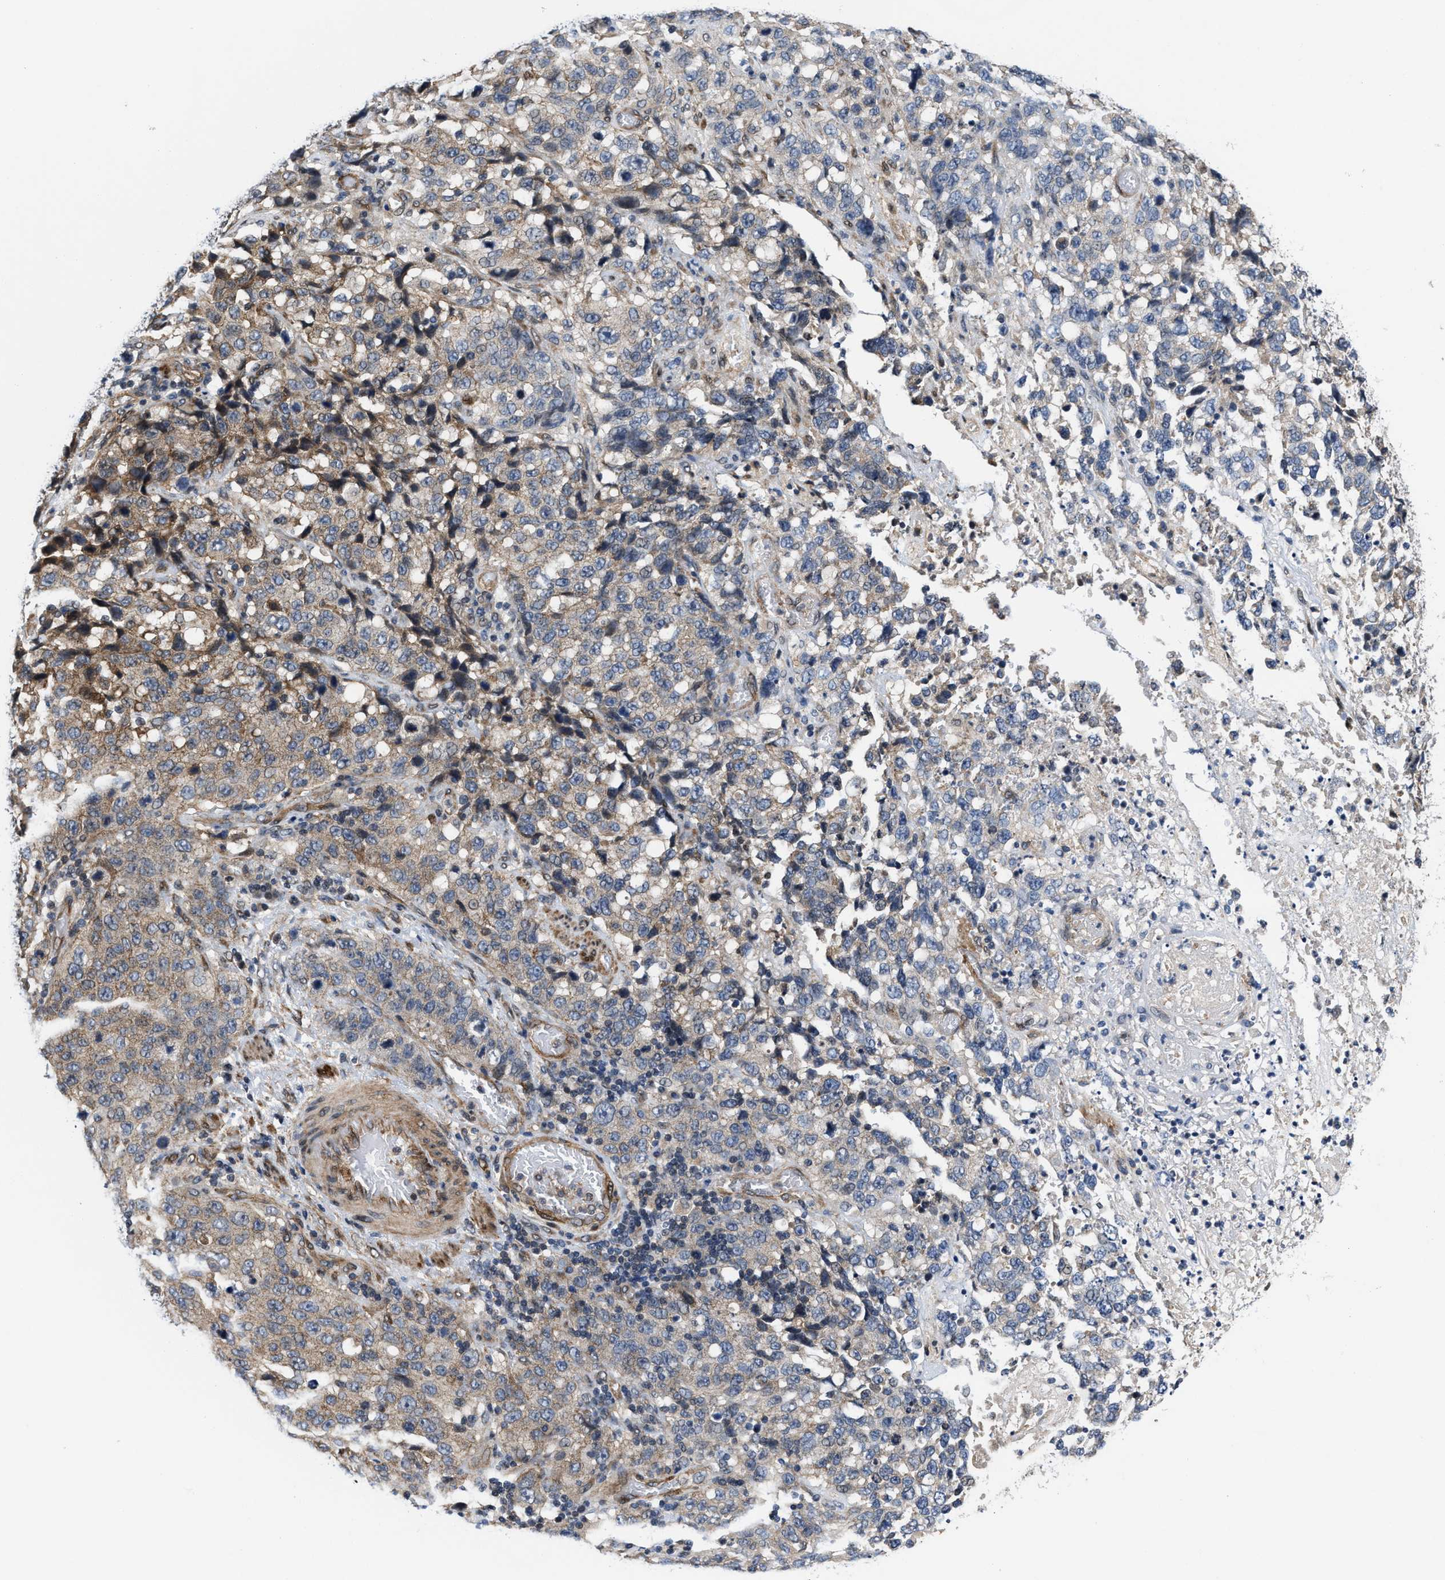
{"staining": {"intensity": "weak", "quantity": "25%-75%", "location": "cytoplasmic/membranous"}, "tissue": "stomach cancer", "cell_type": "Tumor cells", "image_type": "cancer", "snomed": [{"axis": "morphology", "description": "Normal tissue, NOS"}, {"axis": "morphology", "description": "Adenocarcinoma, NOS"}, {"axis": "topography", "description": "Stomach"}], "caption": "Stomach cancer stained with a protein marker exhibits weak staining in tumor cells.", "gene": "TGFB1I1", "patient": {"sex": "male", "age": 48}}